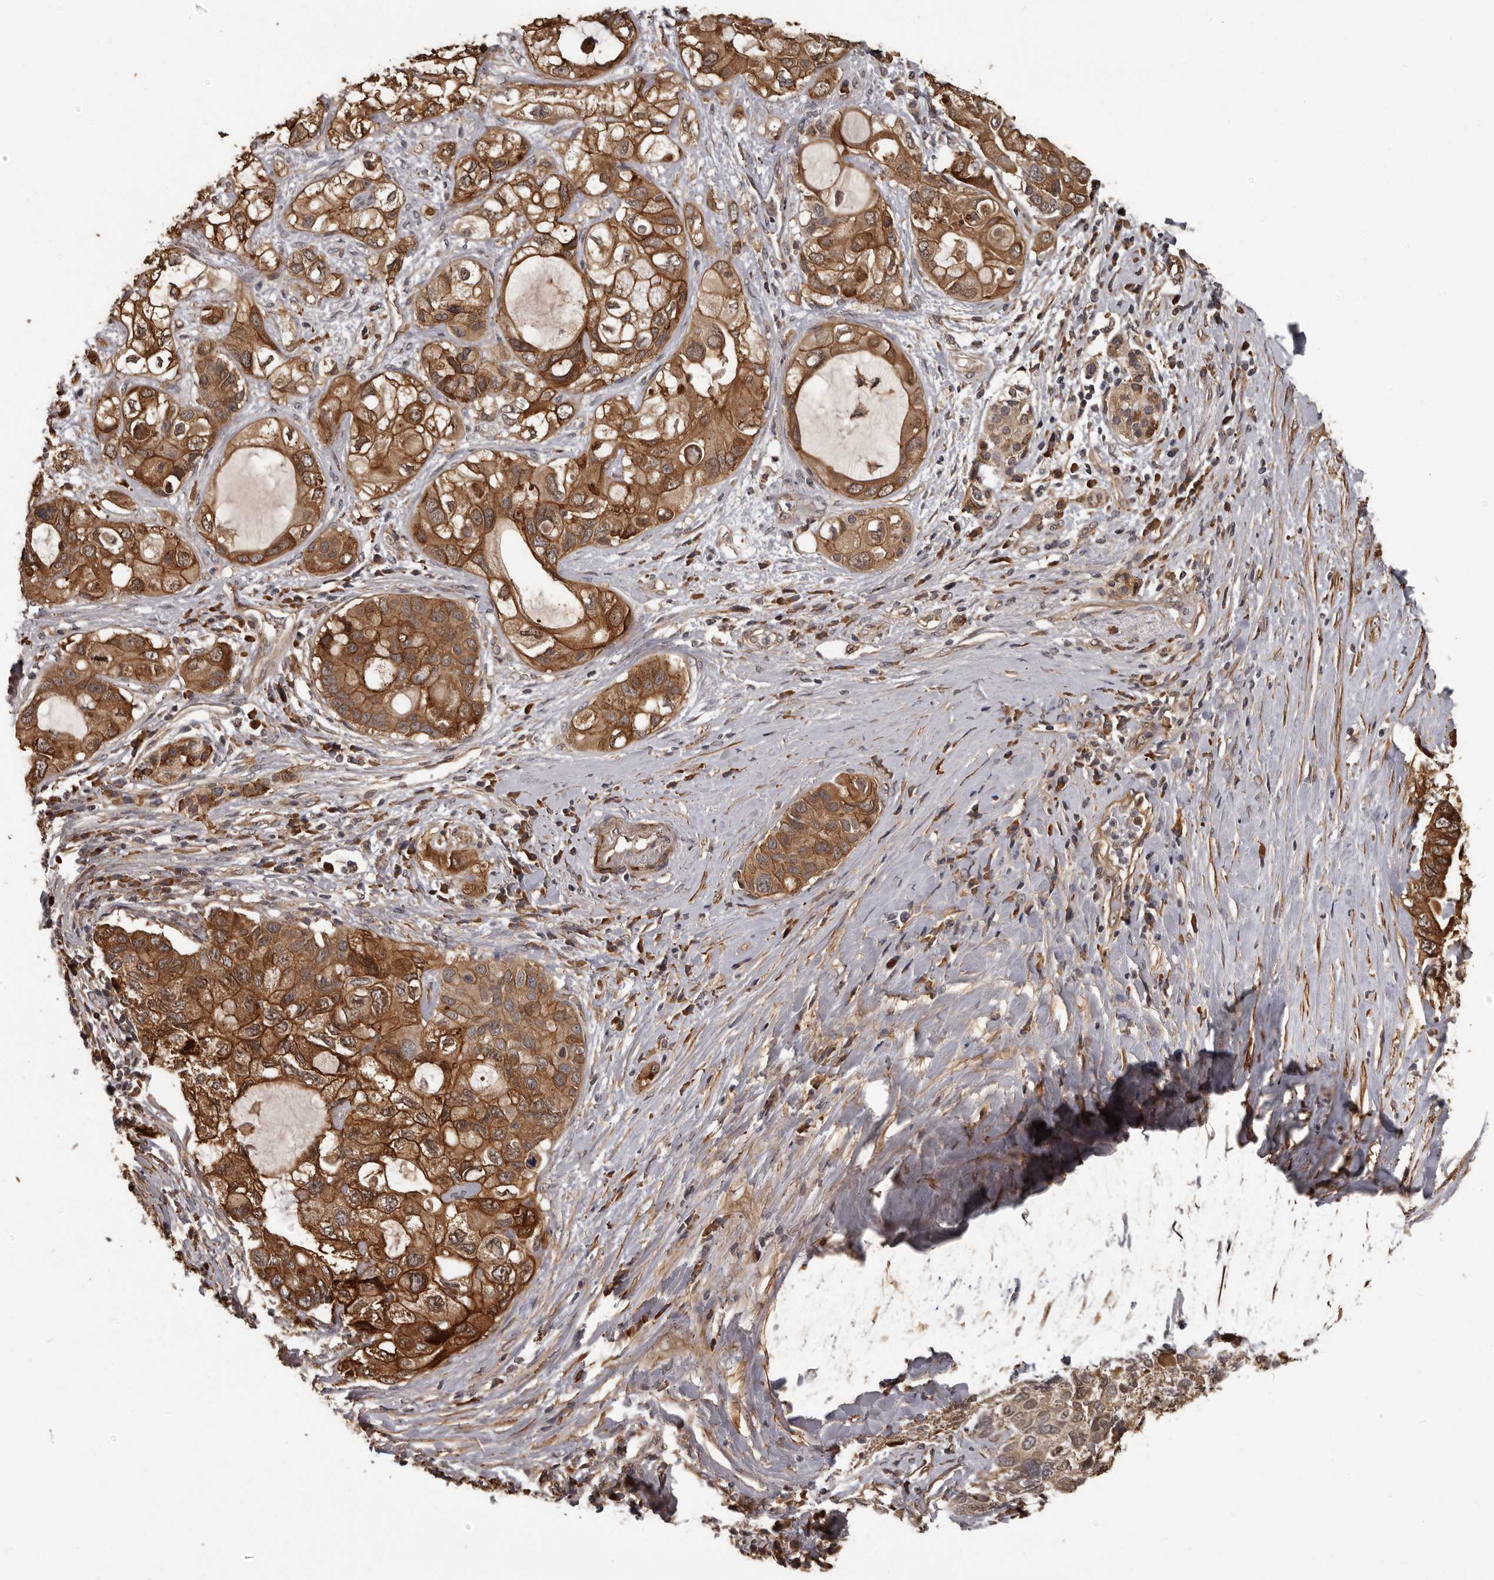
{"staining": {"intensity": "strong", "quantity": ">75%", "location": "cytoplasmic/membranous"}, "tissue": "pancreatic cancer", "cell_type": "Tumor cells", "image_type": "cancer", "snomed": [{"axis": "morphology", "description": "Adenocarcinoma, NOS"}, {"axis": "topography", "description": "Pancreas"}], "caption": "IHC micrograph of human pancreatic cancer (adenocarcinoma) stained for a protein (brown), which exhibits high levels of strong cytoplasmic/membranous expression in approximately >75% of tumor cells.", "gene": "SLITRK6", "patient": {"sex": "female", "age": 56}}